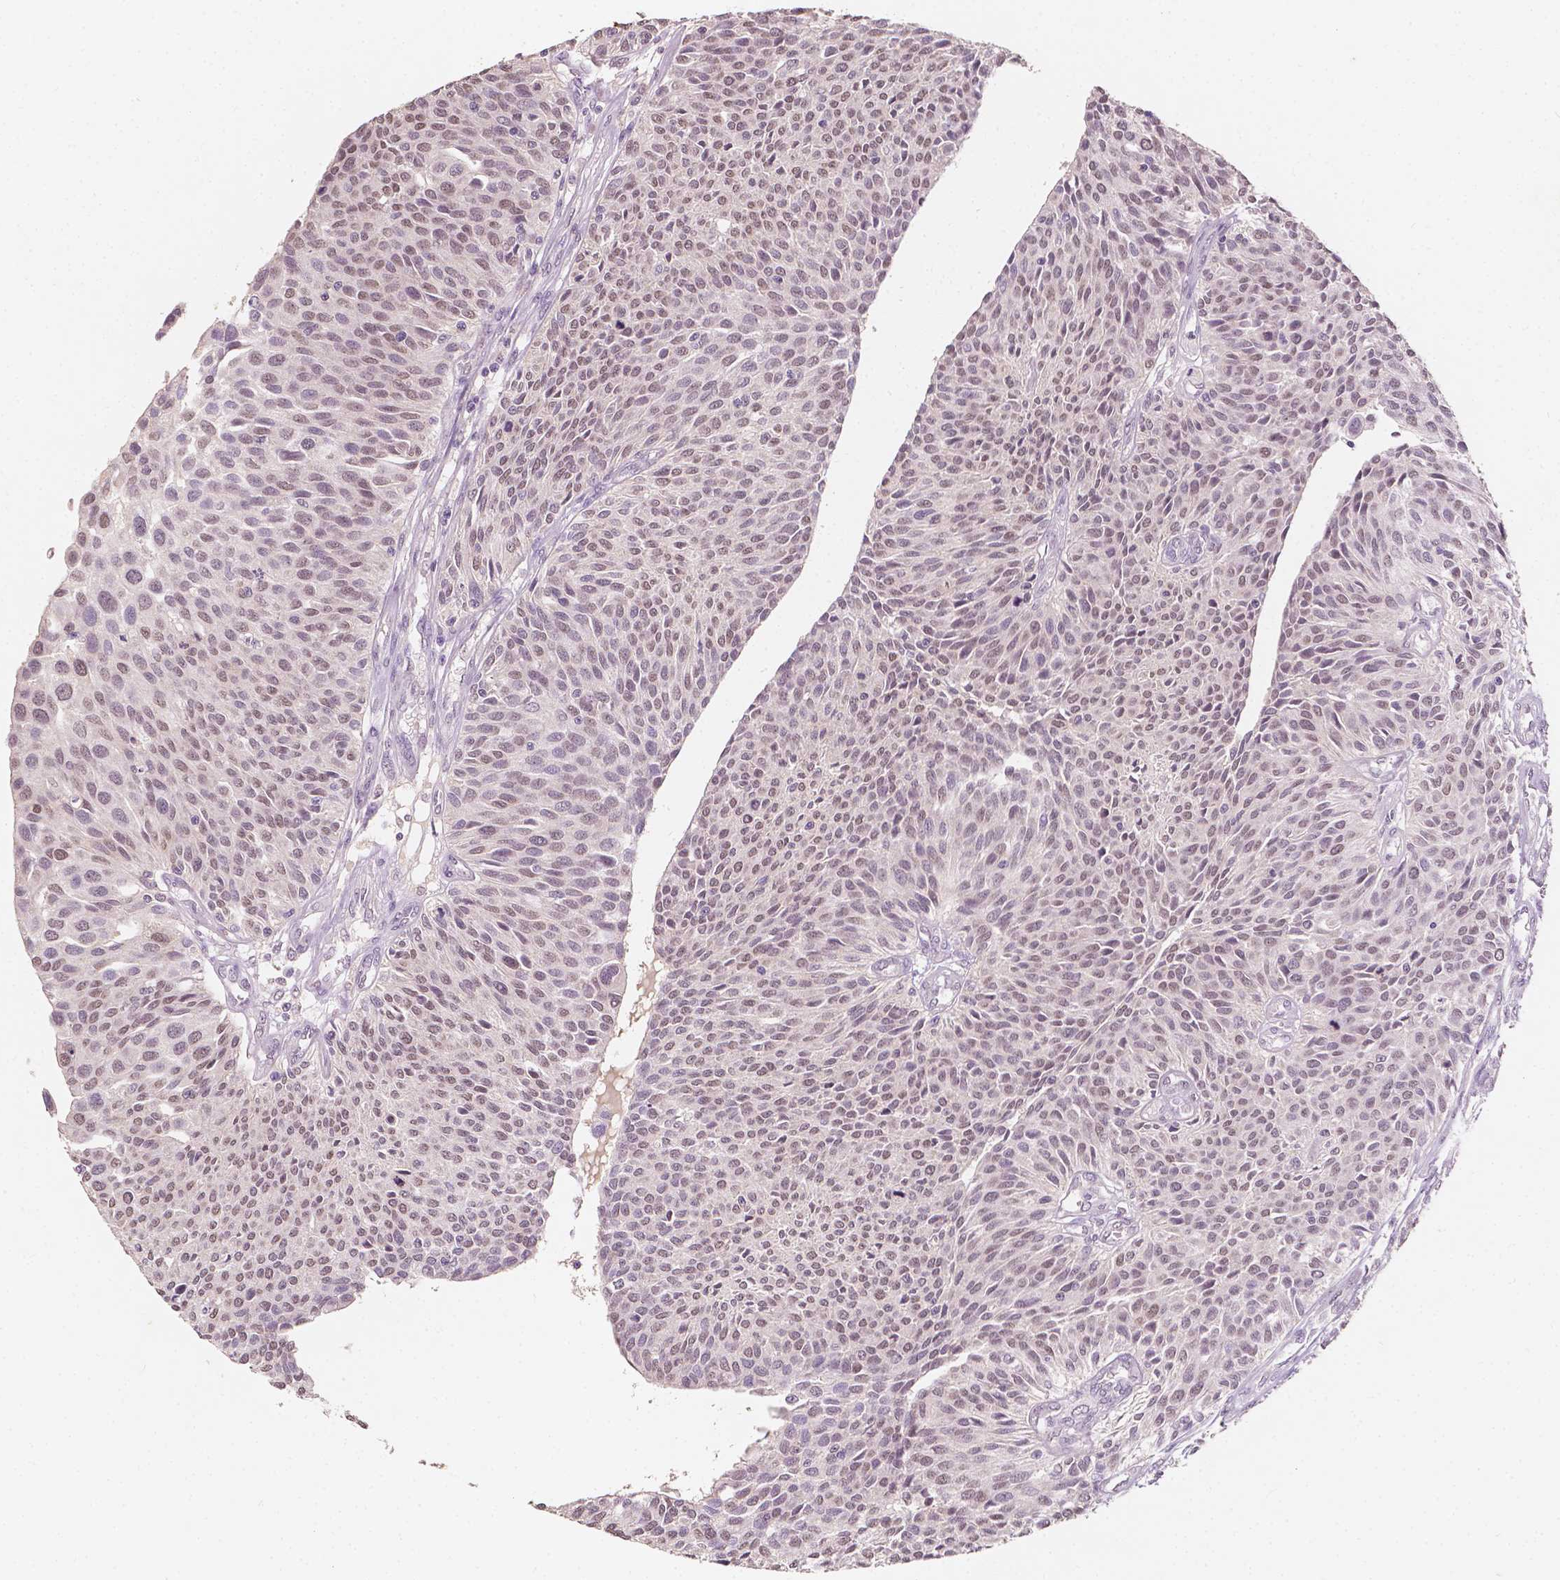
{"staining": {"intensity": "weak", "quantity": ">75%", "location": "nuclear"}, "tissue": "urothelial cancer", "cell_type": "Tumor cells", "image_type": "cancer", "snomed": [{"axis": "morphology", "description": "Urothelial carcinoma, NOS"}, {"axis": "topography", "description": "Urinary bladder"}], "caption": "IHC histopathology image of human urothelial cancer stained for a protein (brown), which shows low levels of weak nuclear expression in approximately >75% of tumor cells.", "gene": "SOX15", "patient": {"sex": "male", "age": 55}}